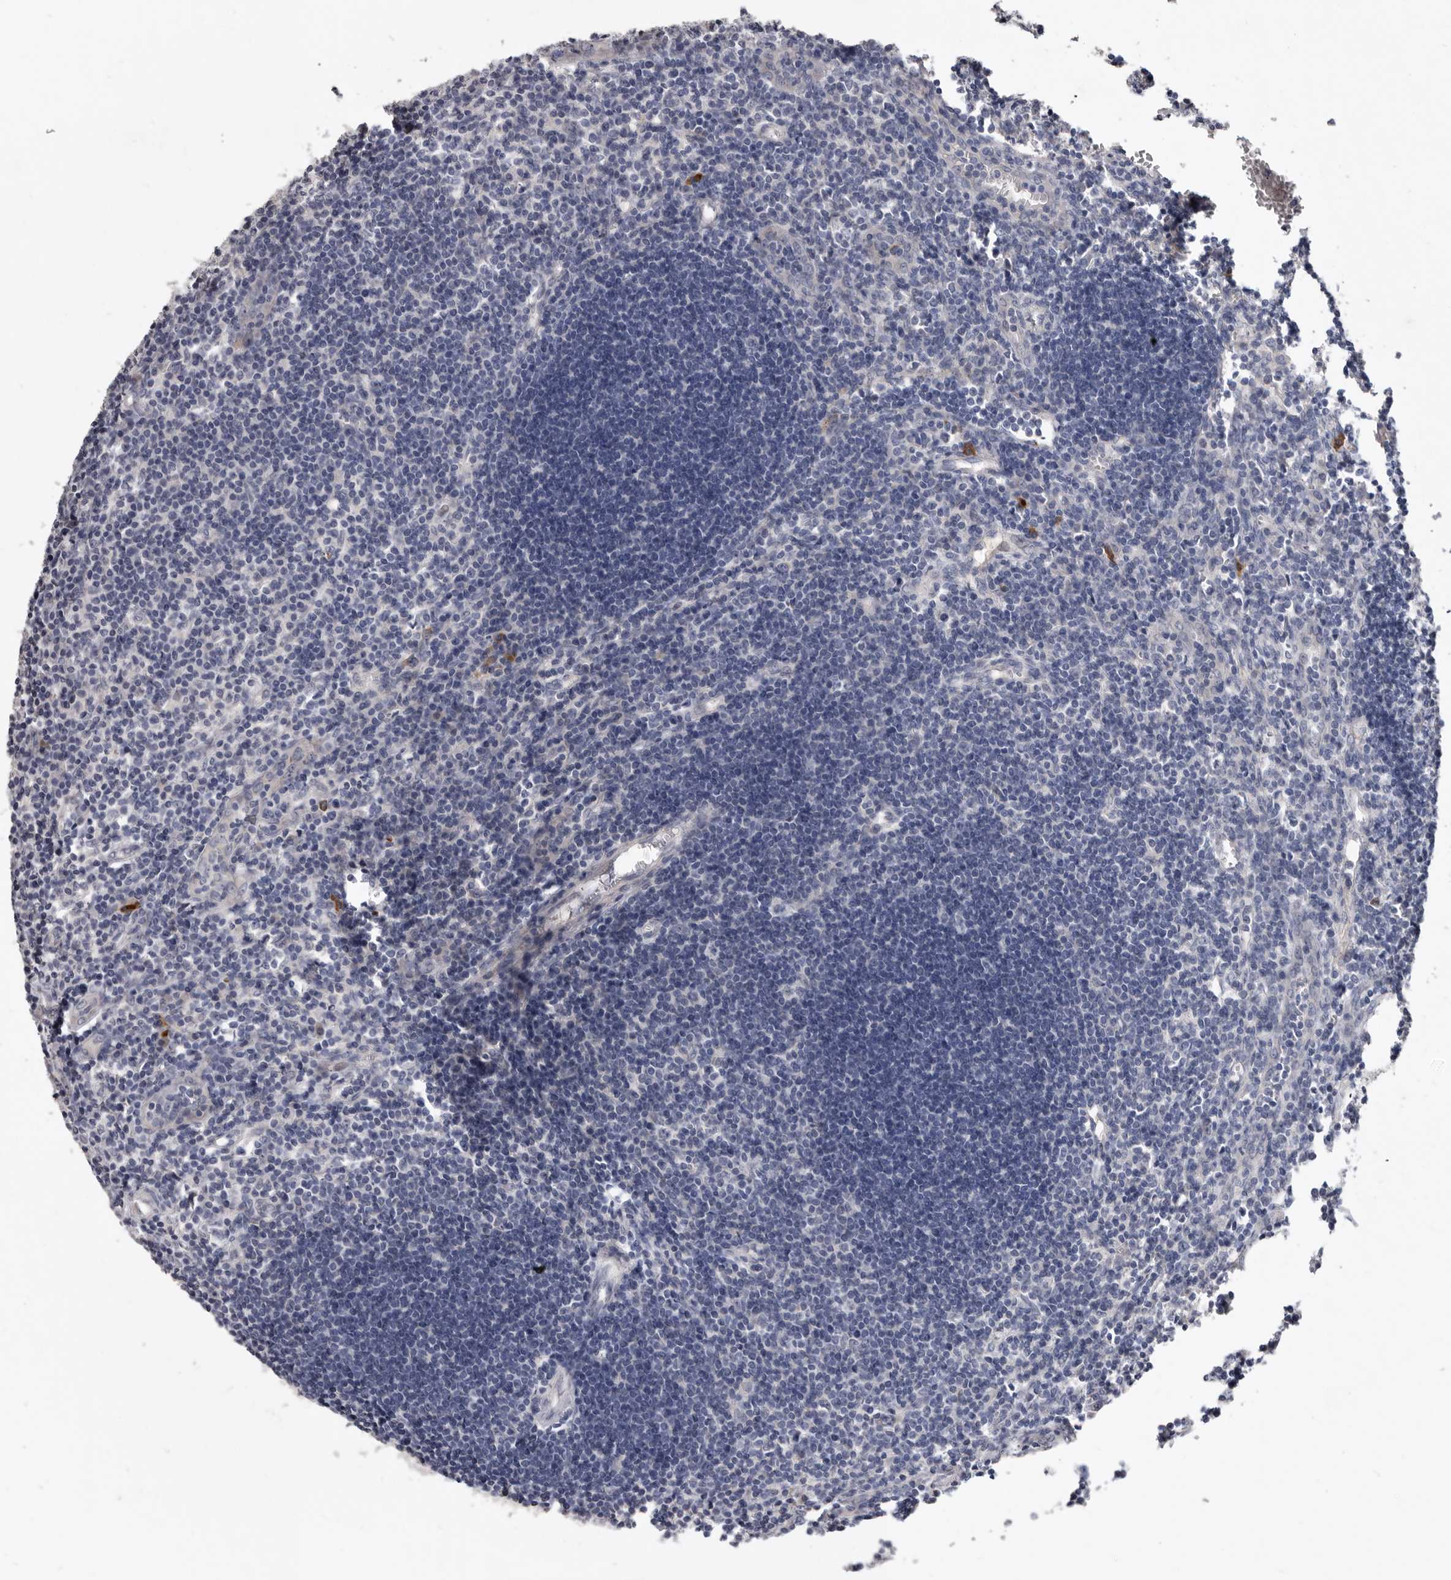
{"staining": {"intensity": "negative", "quantity": "none", "location": "none"}, "tissue": "lymph node", "cell_type": "Germinal center cells", "image_type": "normal", "snomed": [{"axis": "morphology", "description": "Normal tissue, NOS"}, {"axis": "morphology", "description": "Malignant melanoma, Metastatic site"}, {"axis": "topography", "description": "Lymph node"}], "caption": "Germinal center cells are negative for protein expression in unremarkable human lymph node. The staining is performed using DAB (3,3'-diaminobenzidine) brown chromogen with nuclei counter-stained in using hematoxylin.", "gene": "SPTA1", "patient": {"sex": "male", "age": 41}}